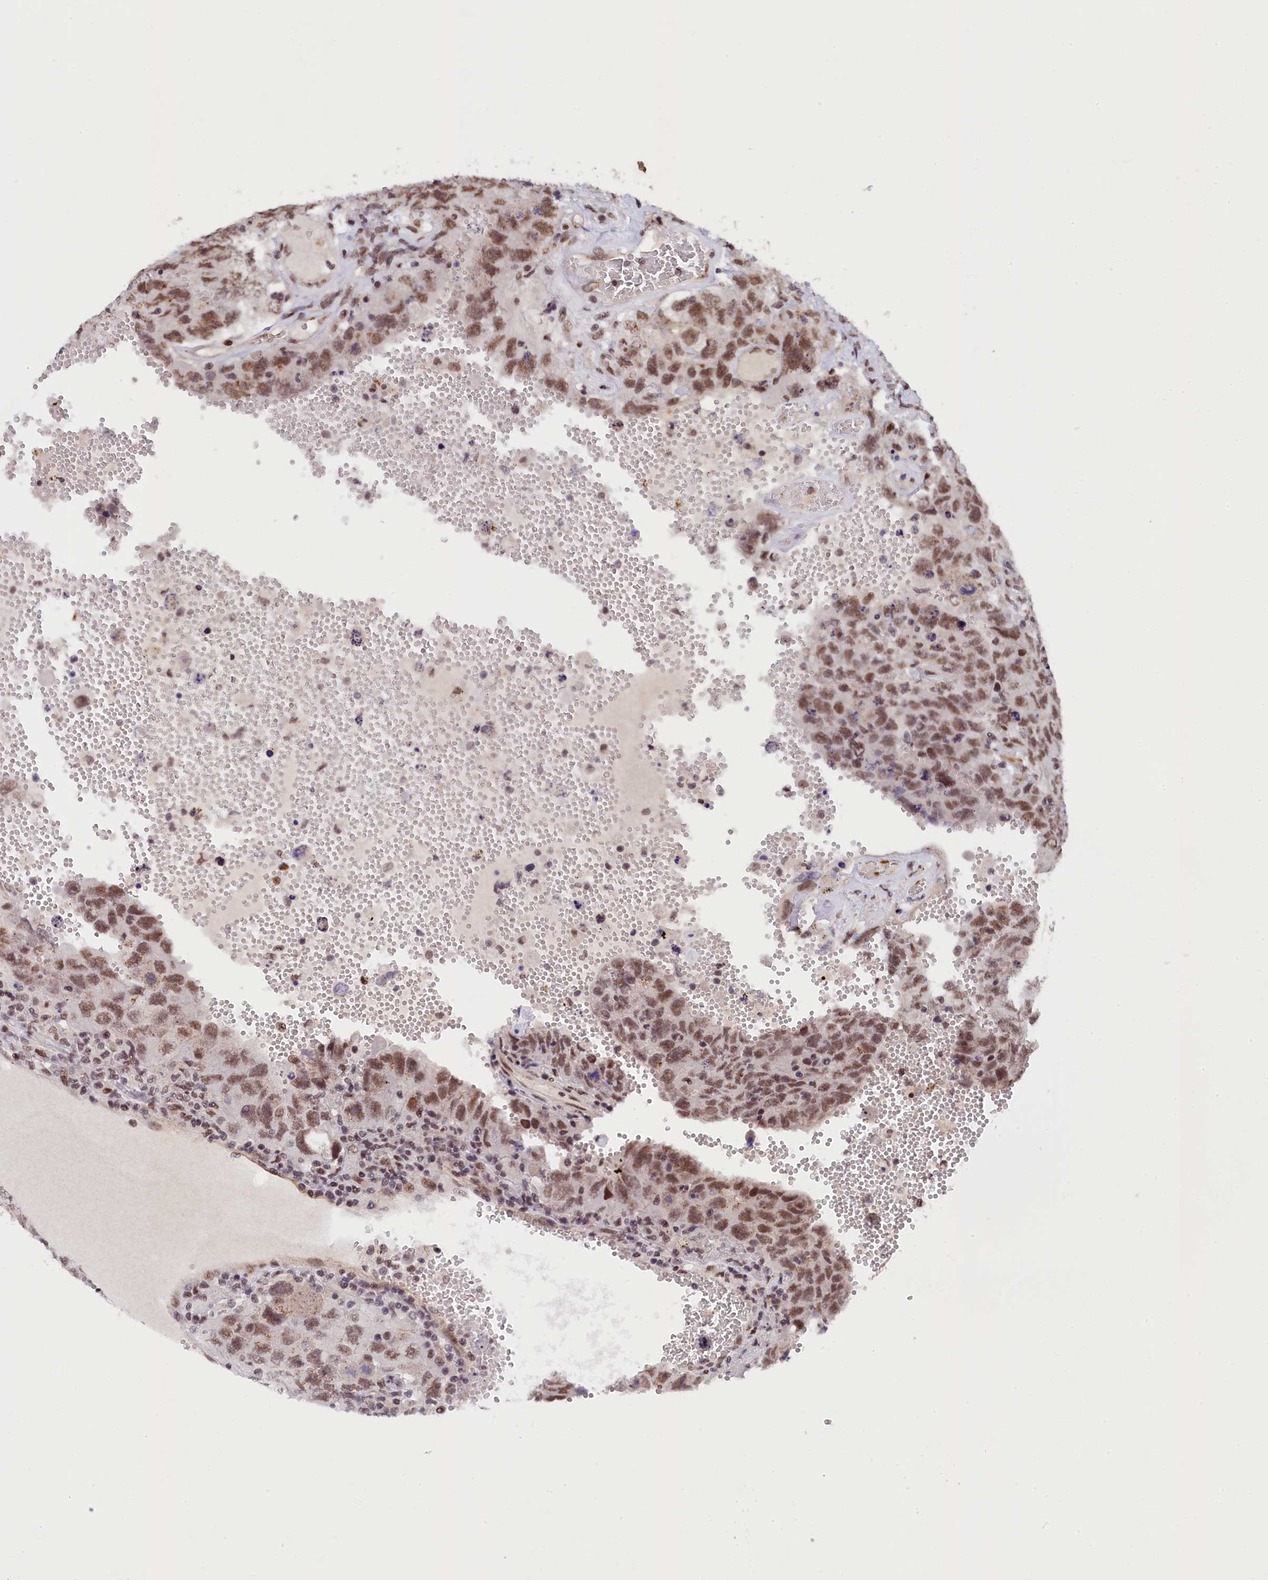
{"staining": {"intensity": "moderate", "quantity": ">75%", "location": "nuclear"}, "tissue": "testis cancer", "cell_type": "Tumor cells", "image_type": "cancer", "snomed": [{"axis": "morphology", "description": "Carcinoma, Embryonal, NOS"}, {"axis": "topography", "description": "Testis"}], "caption": "Immunohistochemical staining of human testis cancer (embryonal carcinoma) exhibits moderate nuclear protein expression in about >75% of tumor cells.", "gene": "ADIG", "patient": {"sex": "male", "age": 26}}